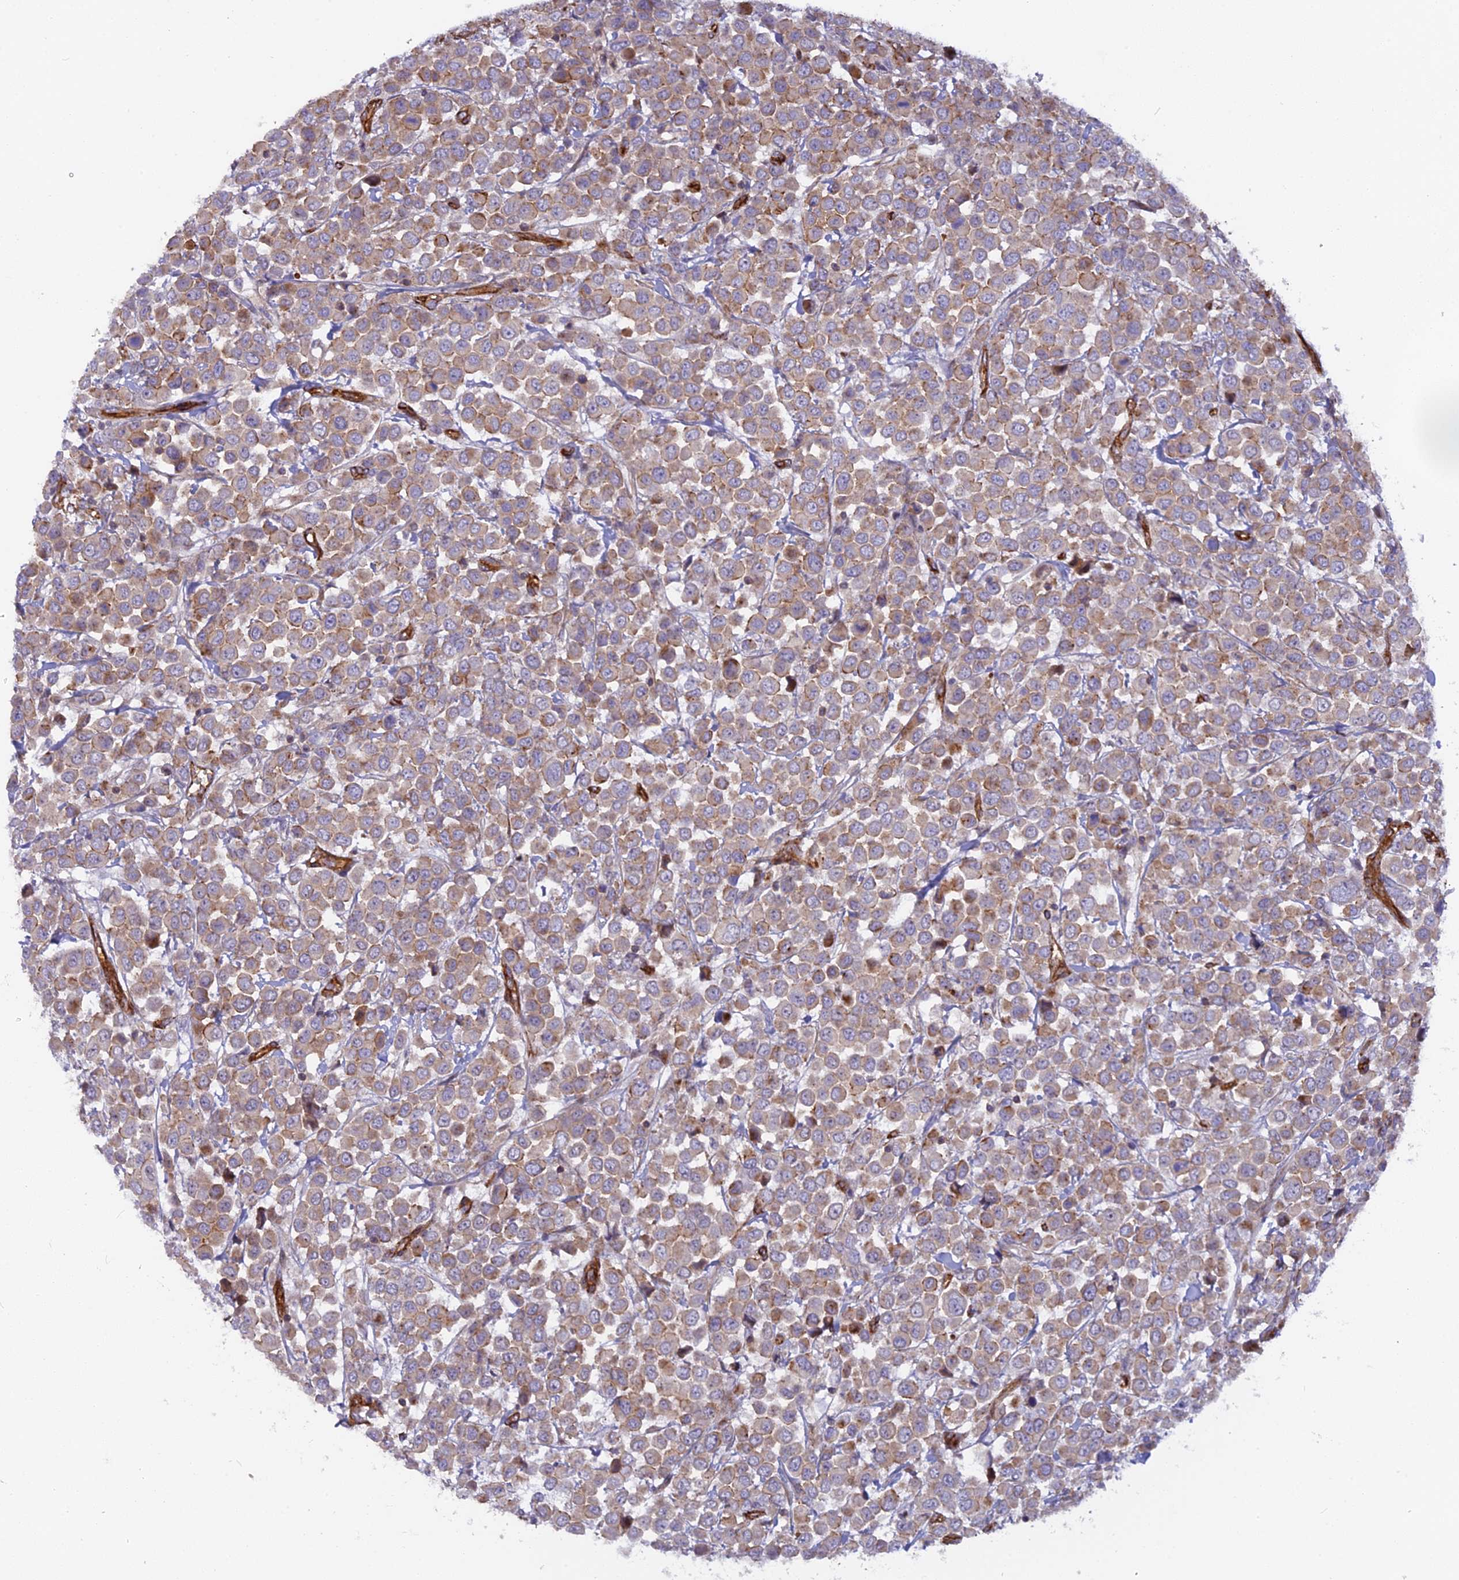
{"staining": {"intensity": "weak", "quantity": ">75%", "location": "cytoplasmic/membranous"}, "tissue": "breast cancer", "cell_type": "Tumor cells", "image_type": "cancer", "snomed": [{"axis": "morphology", "description": "Duct carcinoma"}, {"axis": "topography", "description": "Breast"}], "caption": "Brown immunohistochemical staining in human breast invasive ductal carcinoma displays weak cytoplasmic/membranous expression in about >75% of tumor cells. (DAB (3,3'-diaminobenzidine) IHC, brown staining for protein, blue staining for nuclei).", "gene": "CNBD2", "patient": {"sex": "female", "age": 61}}